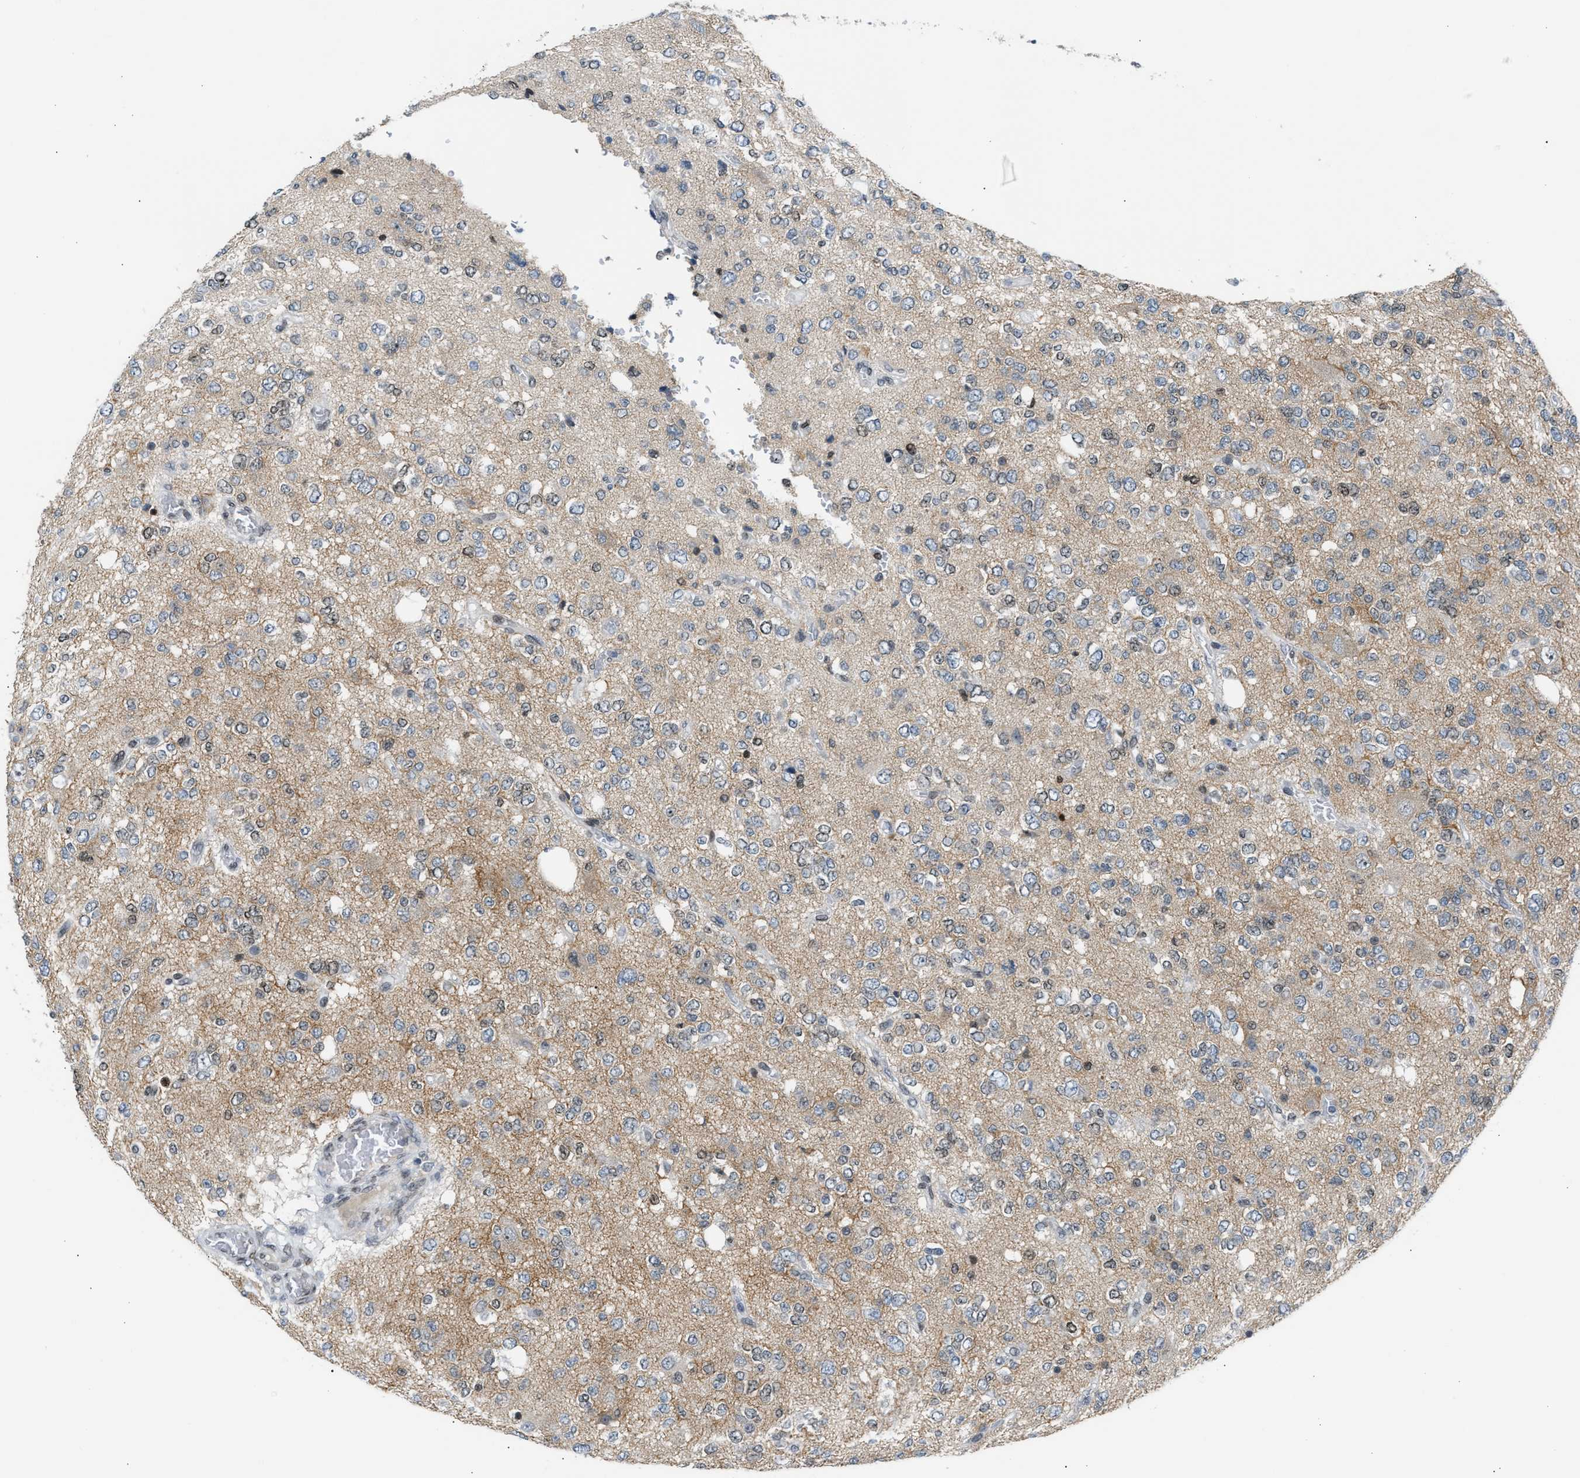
{"staining": {"intensity": "weak", "quantity": "<25%", "location": "cytoplasmic/membranous"}, "tissue": "glioma", "cell_type": "Tumor cells", "image_type": "cancer", "snomed": [{"axis": "morphology", "description": "Glioma, malignant, Low grade"}, {"axis": "topography", "description": "Brain"}], "caption": "Tumor cells are negative for brown protein staining in glioma.", "gene": "NPS", "patient": {"sex": "male", "age": 38}}